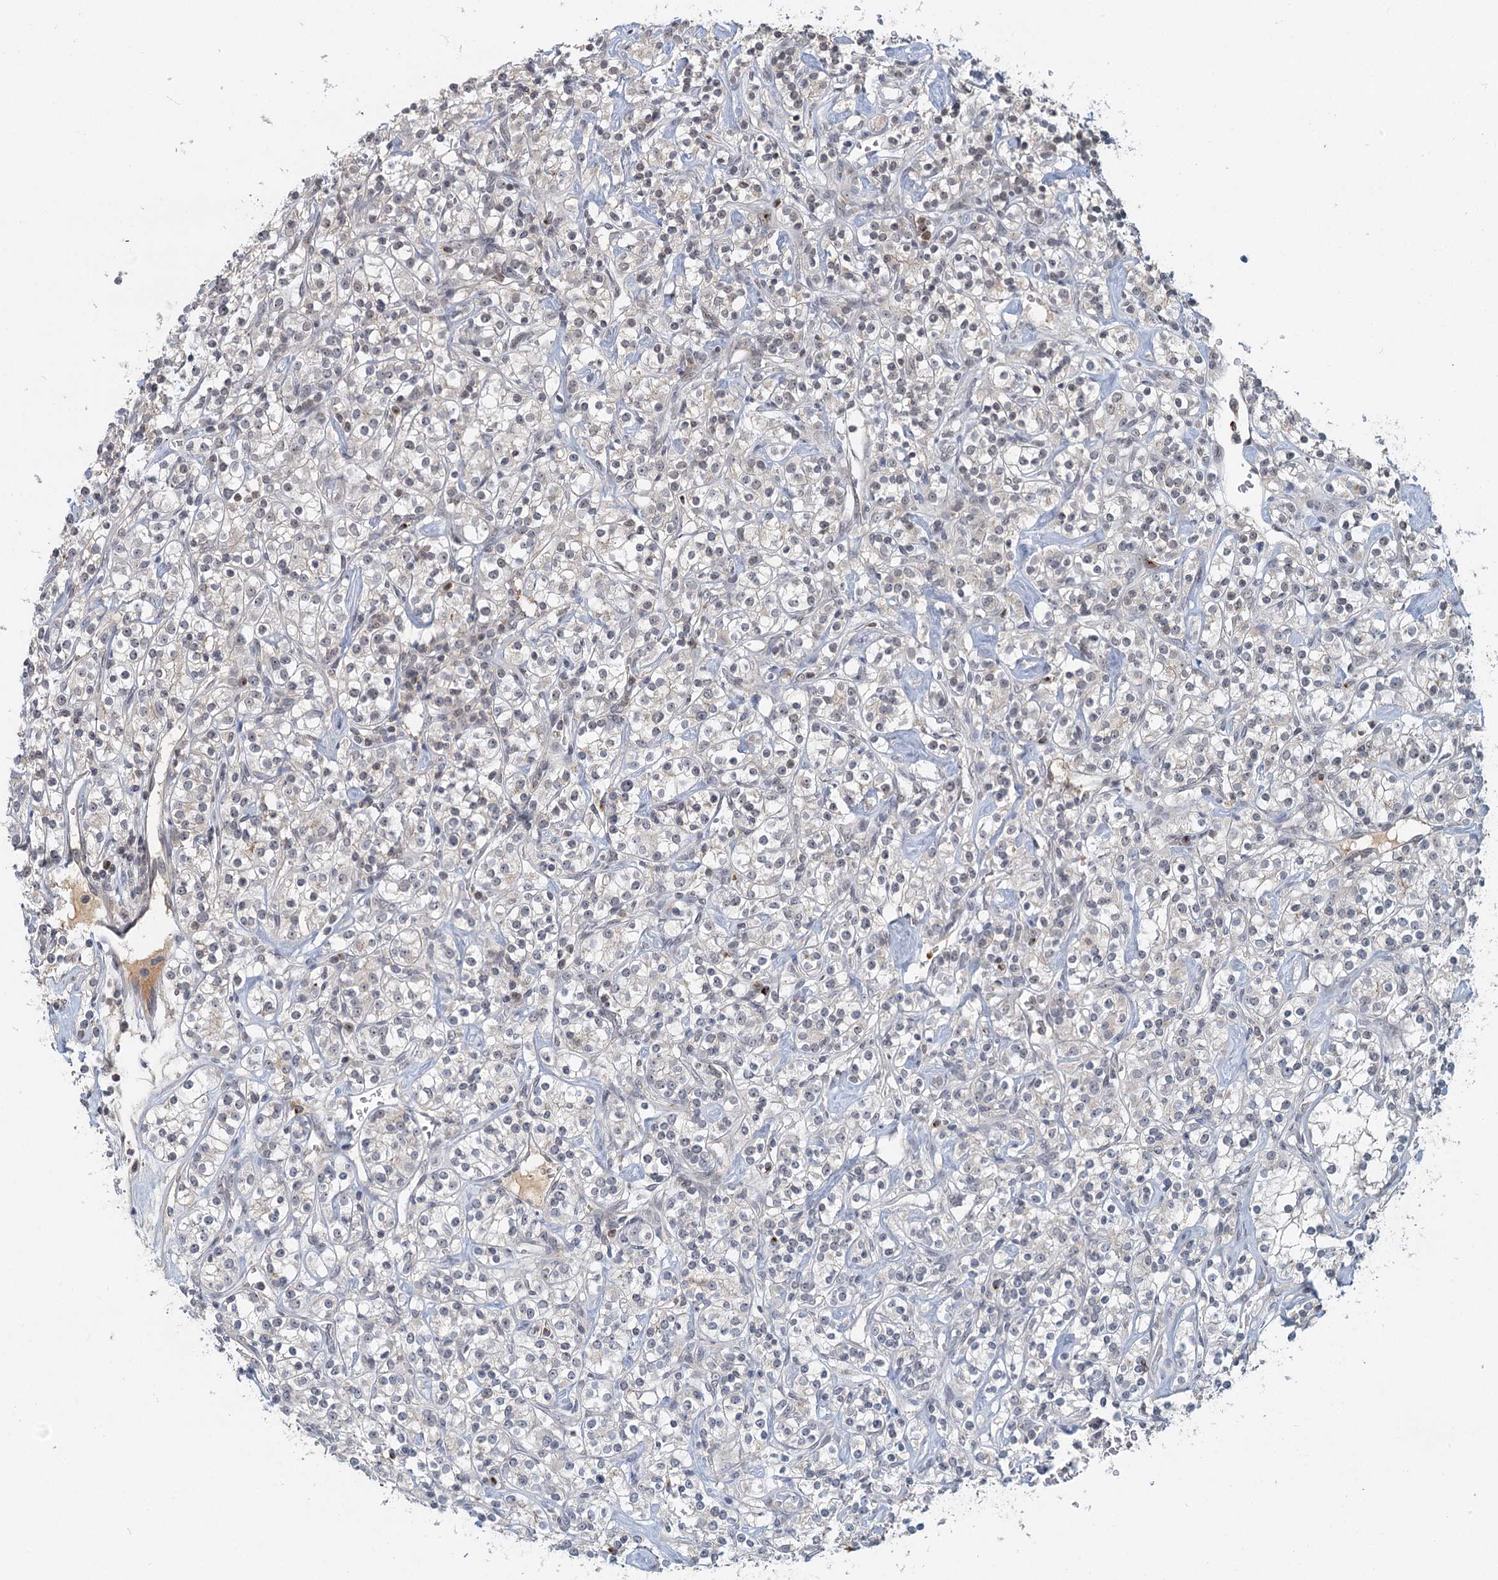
{"staining": {"intensity": "negative", "quantity": "none", "location": "none"}, "tissue": "renal cancer", "cell_type": "Tumor cells", "image_type": "cancer", "snomed": [{"axis": "morphology", "description": "Adenocarcinoma, NOS"}, {"axis": "topography", "description": "Kidney"}], "caption": "There is no significant expression in tumor cells of renal cancer.", "gene": "GPATCH11", "patient": {"sex": "male", "age": 77}}